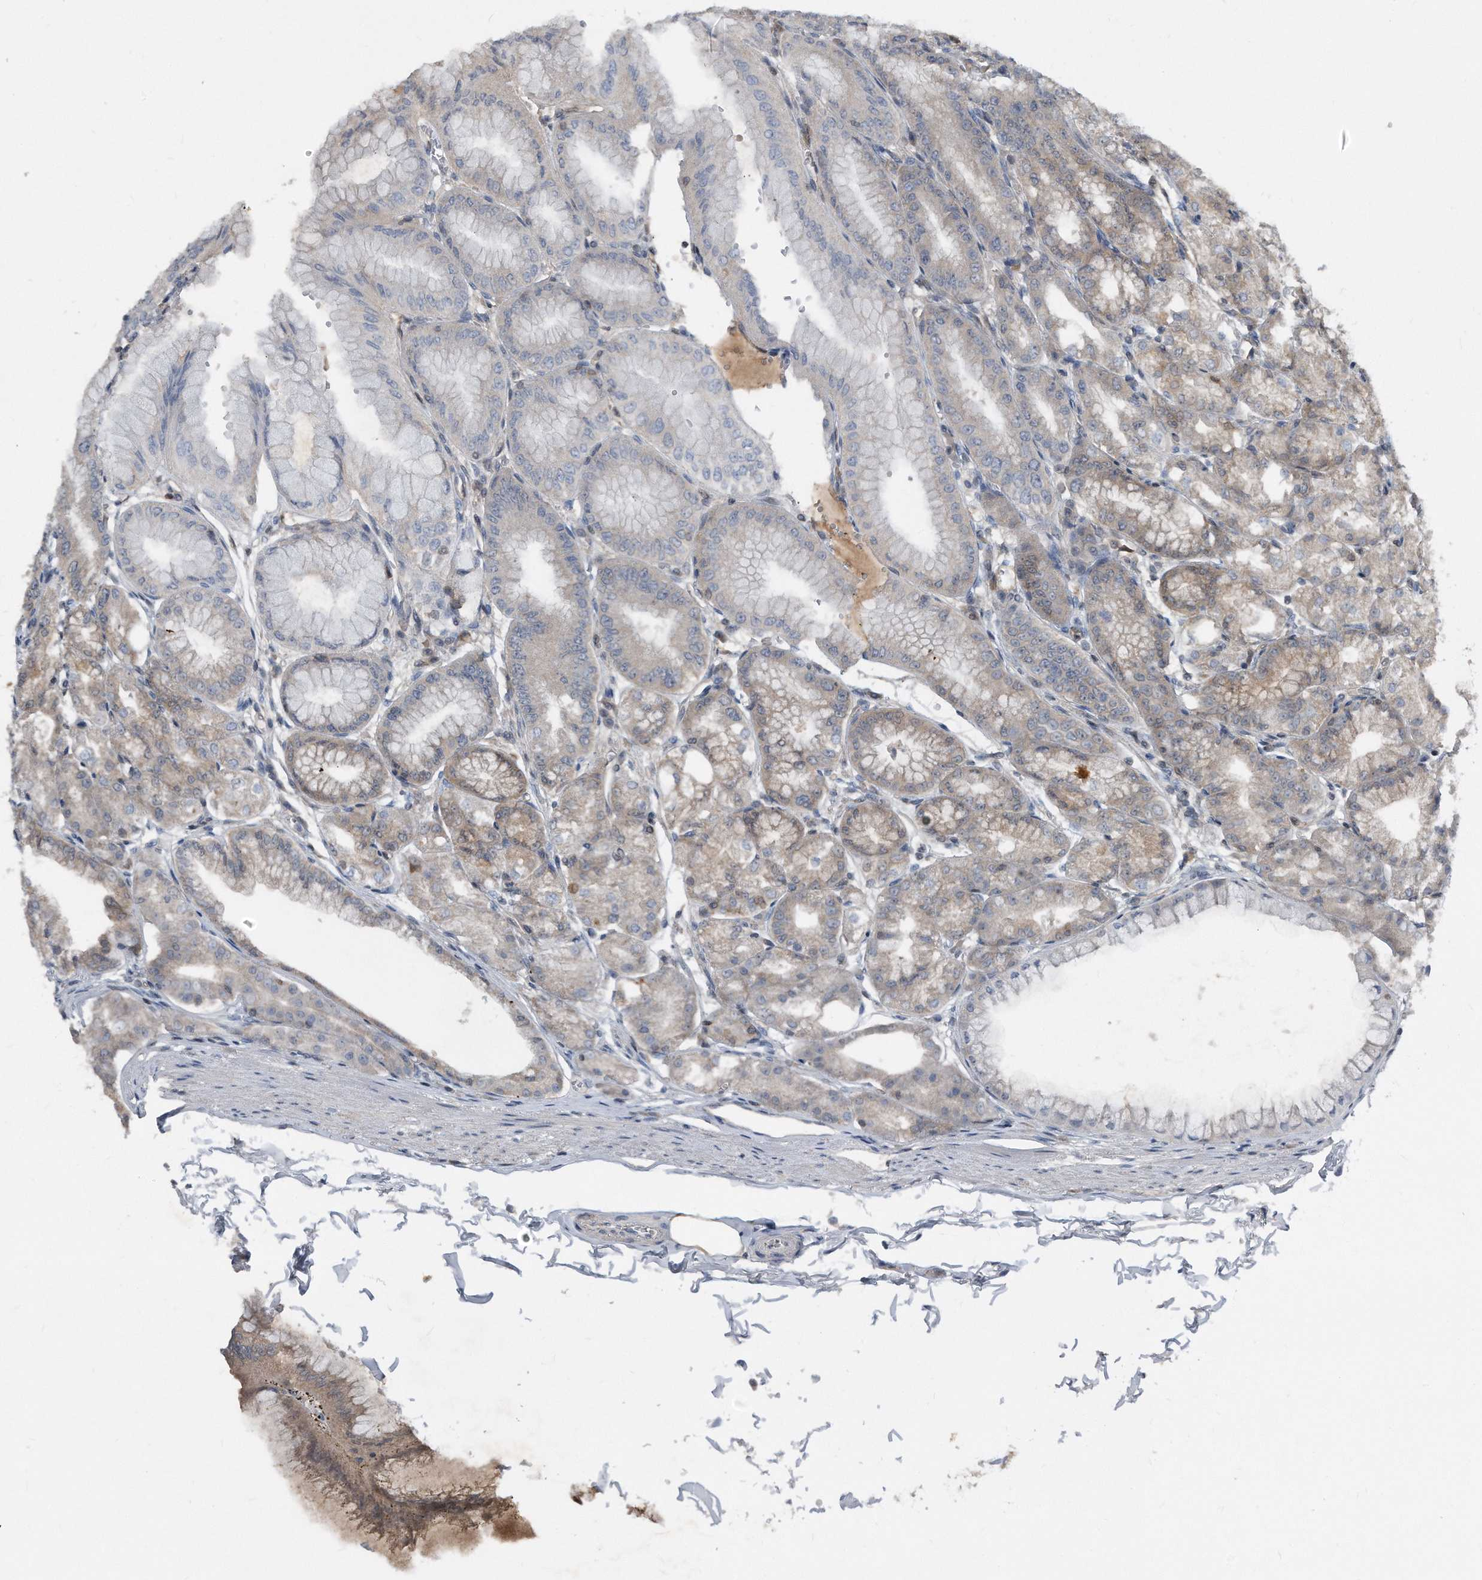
{"staining": {"intensity": "moderate", "quantity": "25%-75%", "location": "cytoplasmic/membranous"}, "tissue": "stomach", "cell_type": "Glandular cells", "image_type": "normal", "snomed": [{"axis": "morphology", "description": "Normal tissue, NOS"}, {"axis": "topography", "description": "Stomach, lower"}], "caption": "High-magnification brightfield microscopy of normal stomach stained with DAB (brown) and counterstained with hematoxylin (blue). glandular cells exhibit moderate cytoplasmic/membranous expression is appreciated in about25%-75% of cells.", "gene": "MAP2K6", "patient": {"sex": "male", "age": 71}}